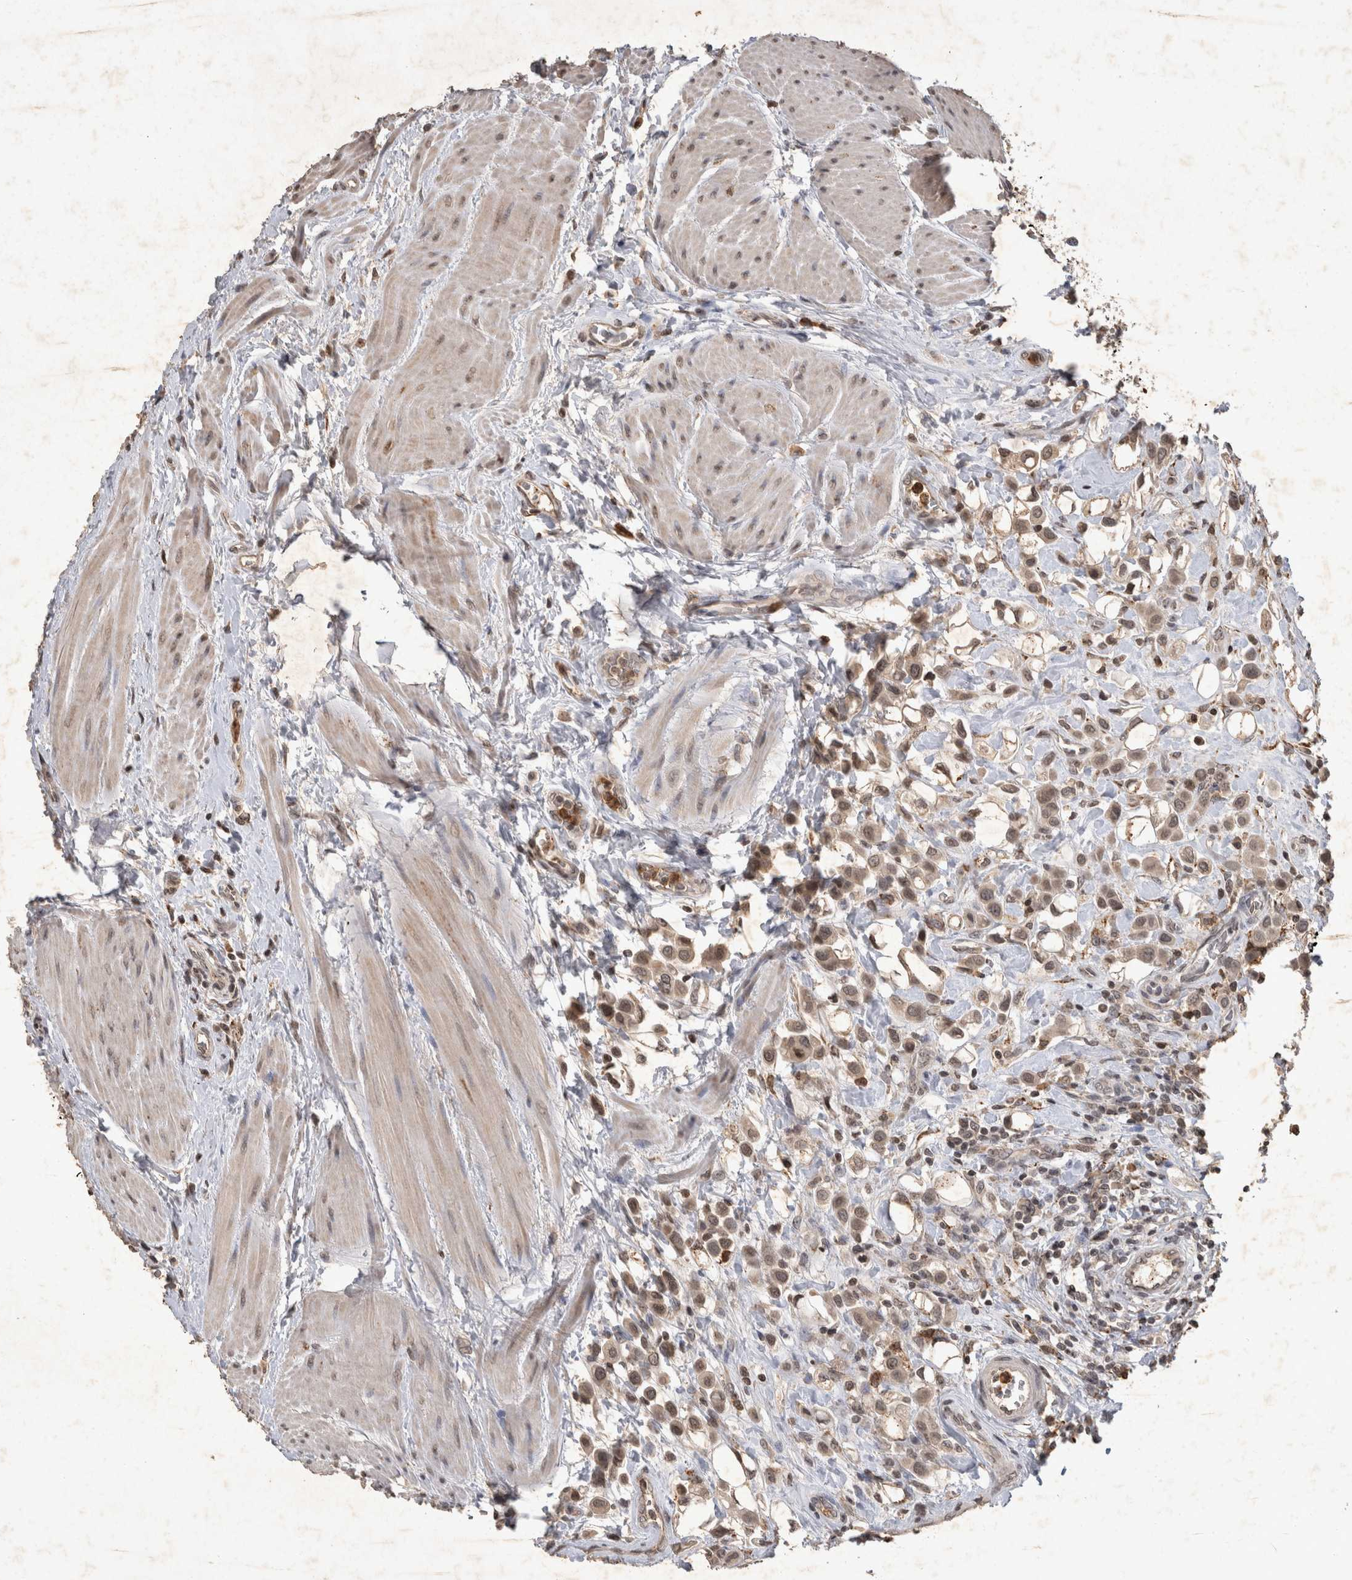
{"staining": {"intensity": "weak", "quantity": ">75%", "location": "cytoplasmic/membranous,nuclear"}, "tissue": "urothelial cancer", "cell_type": "Tumor cells", "image_type": "cancer", "snomed": [{"axis": "morphology", "description": "Urothelial carcinoma, High grade"}, {"axis": "topography", "description": "Urinary bladder"}], "caption": "A photomicrograph showing weak cytoplasmic/membranous and nuclear staining in about >75% of tumor cells in urothelial carcinoma (high-grade), as visualized by brown immunohistochemical staining.", "gene": "HRK", "patient": {"sex": "male", "age": 50}}